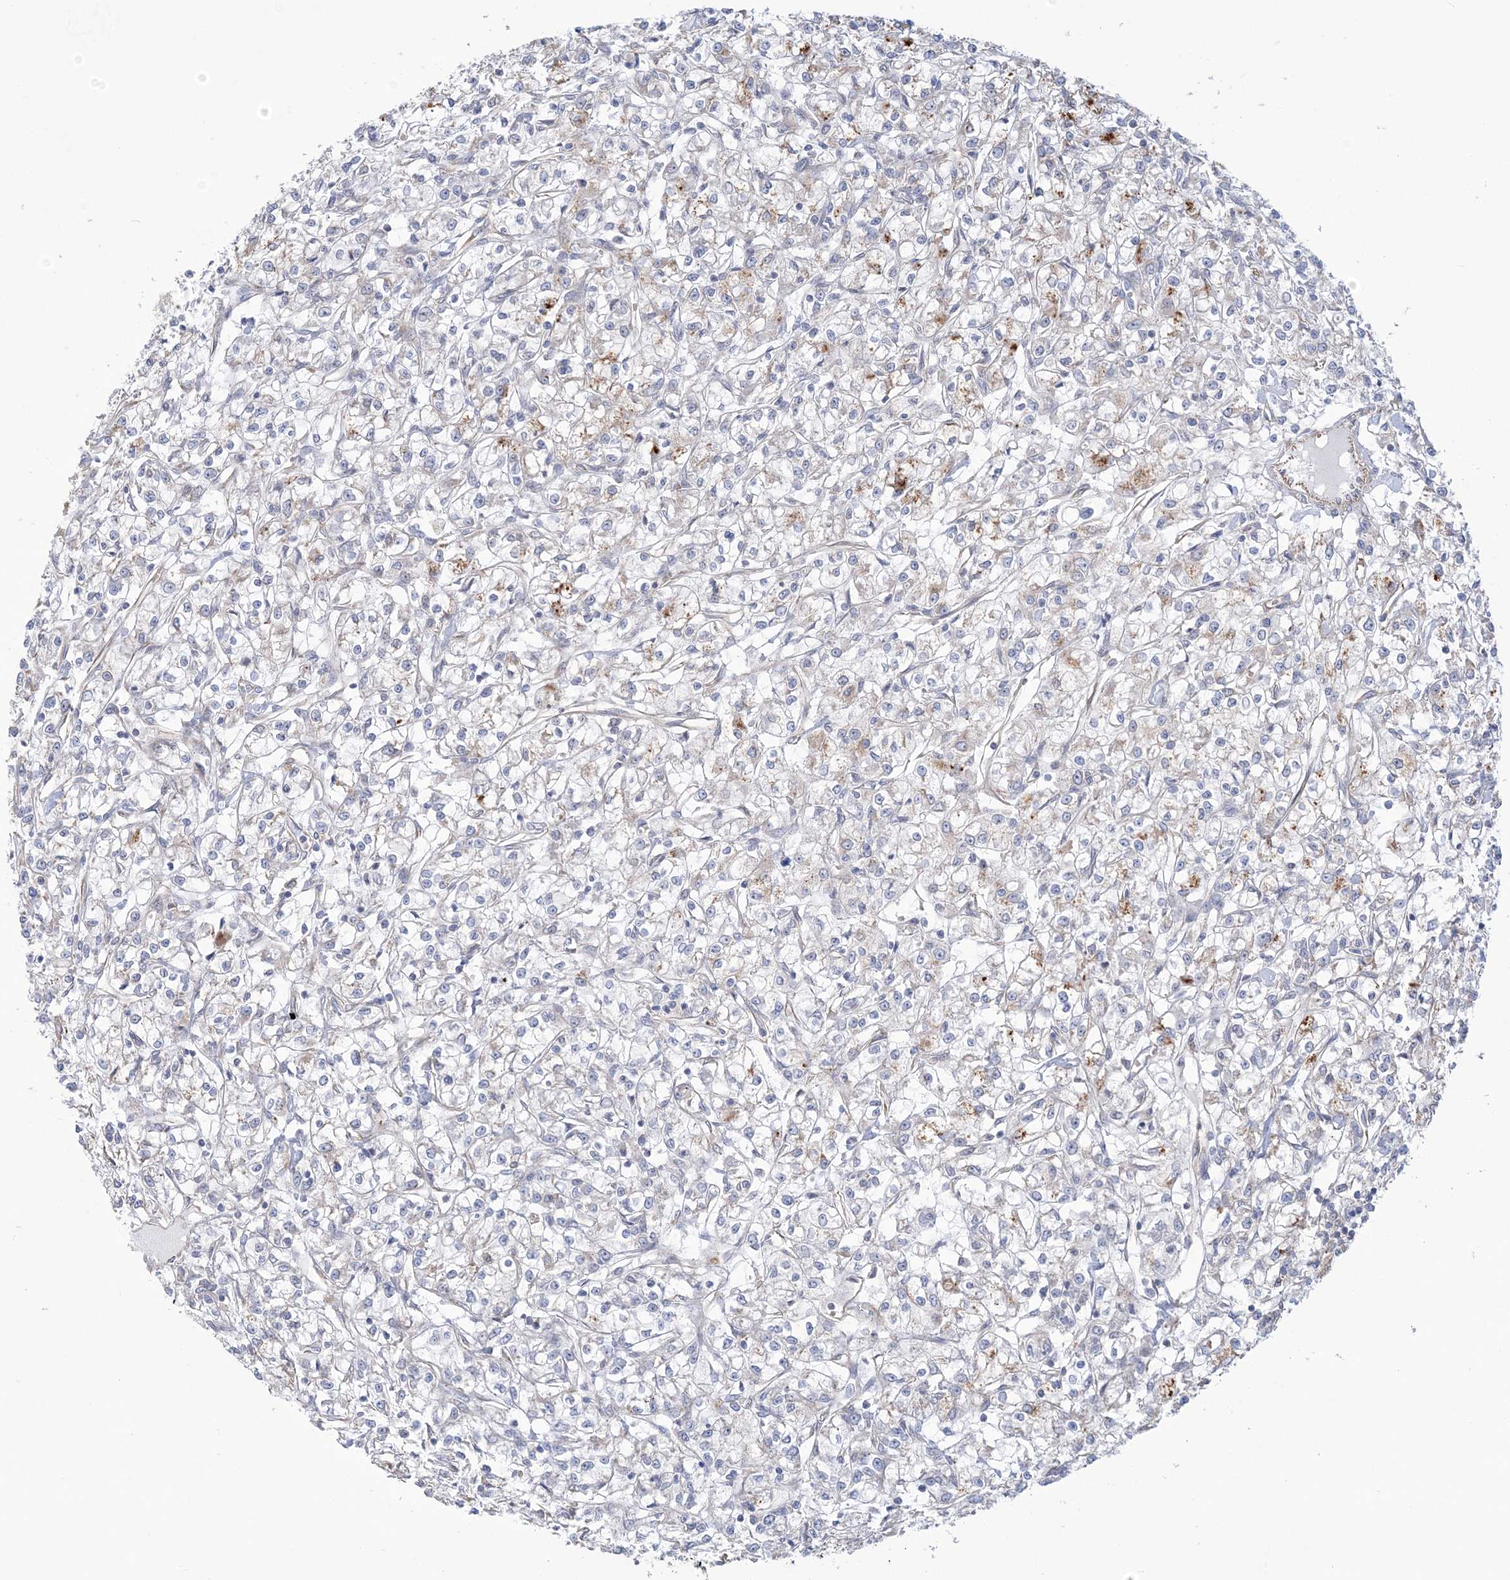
{"staining": {"intensity": "negative", "quantity": "none", "location": "none"}, "tissue": "renal cancer", "cell_type": "Tumor cells", "image_type": "cancer", "snomed": [{"axis": "morphology", "description": "Adenocarcinoma, NOS"}, {"axis": "topography", "description": "Kidney"}], "caption": "High power microscopy micrograph of an IHC image of renal cancer (adenocarcinoma), revealing no significant positivity in tumor cells.", "gene": "ZNF821", "patient": {"sex": "female", "age": 59}}